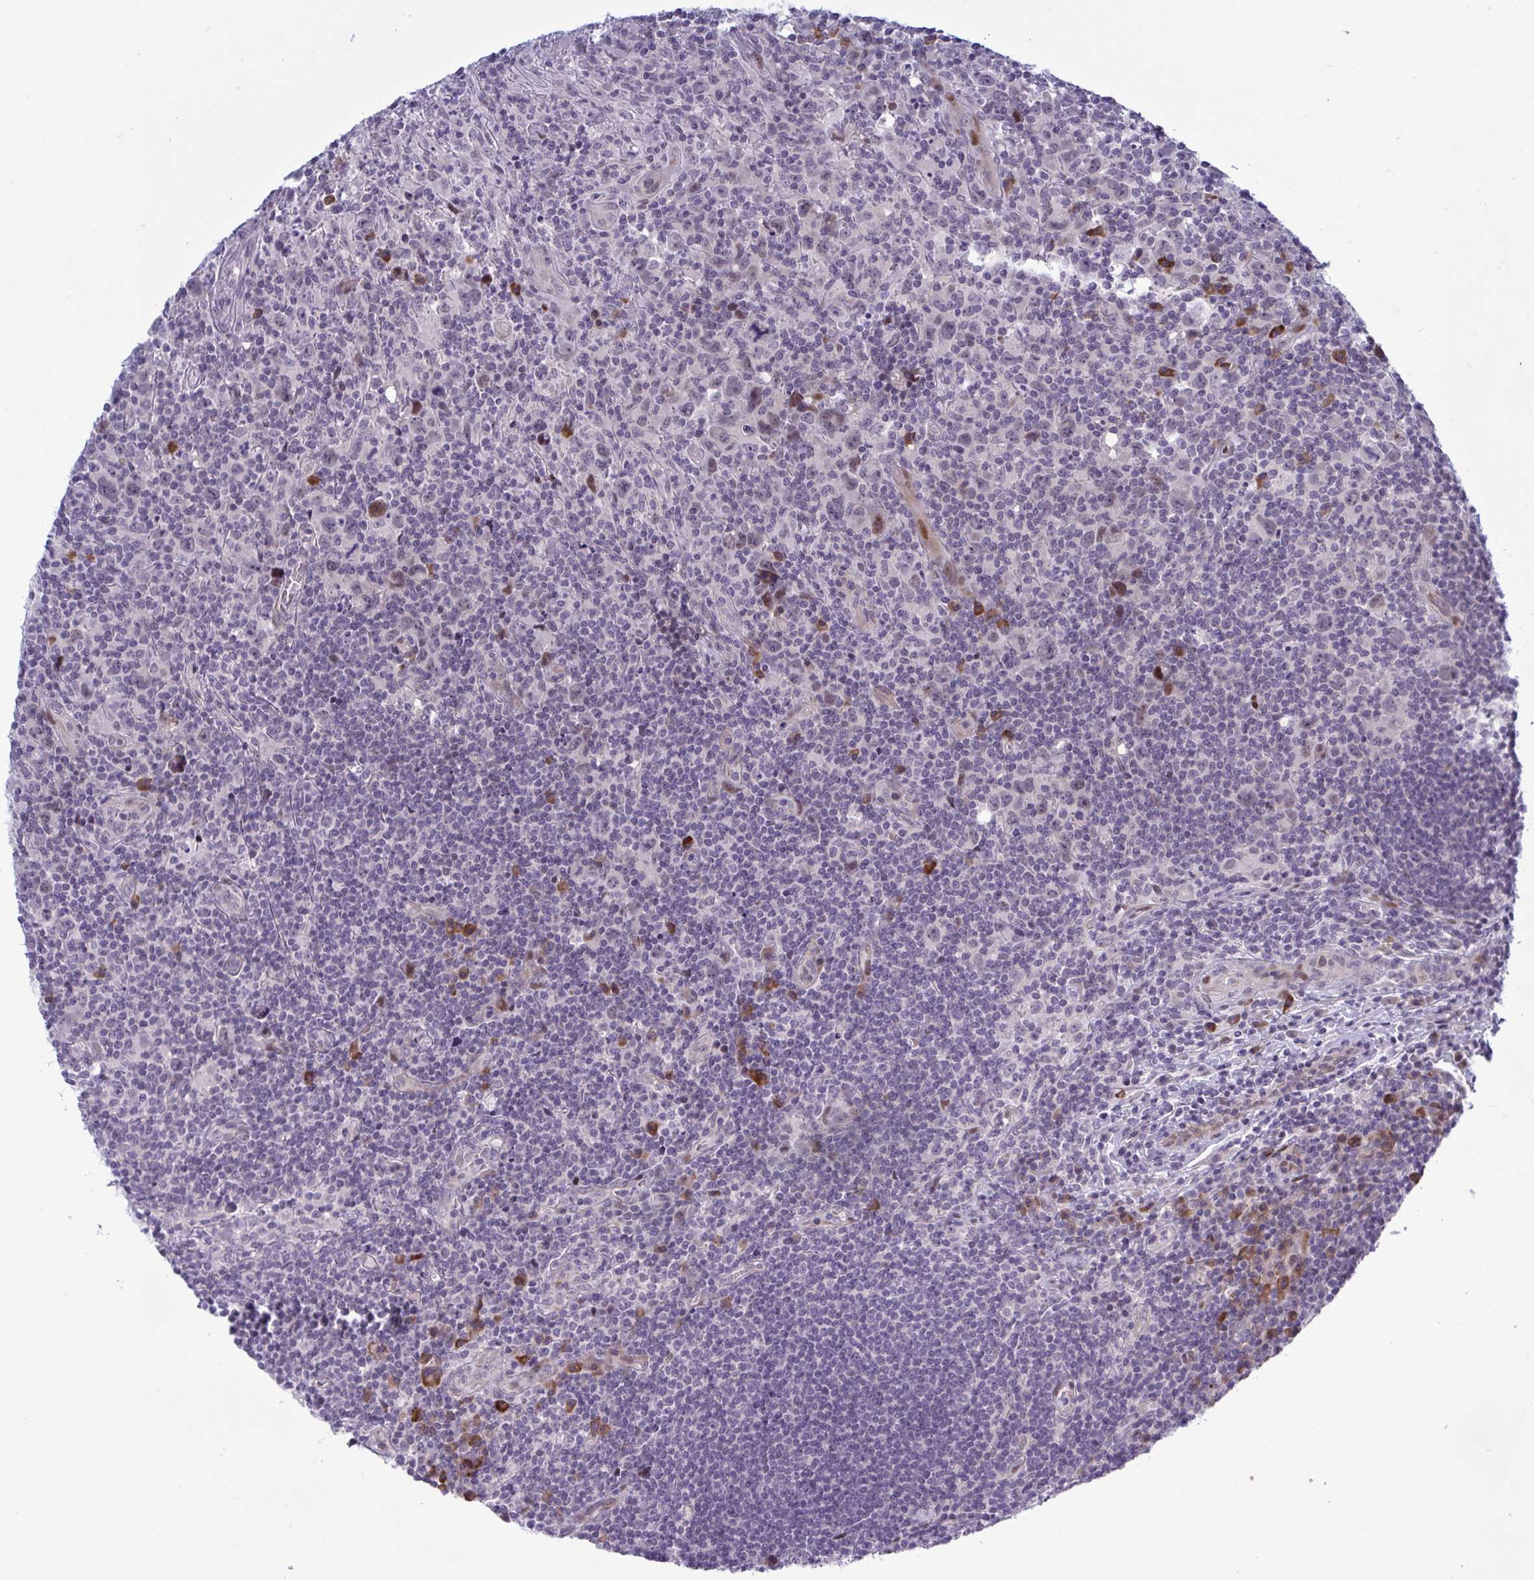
{"staining": {"intensity": "moderate", "quantity": "<25%", "location": "nuclear"}, "tissue": "lymphoma", "cell_type": "Tumor cells", "image_type": "cancer", "snomed": [{"axis": "morphology", "description": "Hodgkin's disease, NOS"}, {"axis": "topography", "description": "Lymph node"}], "caption": "Hodgkin's disease stained with IHC exhibits moderate nuclear expression in about <25% of tumor cells. (IHC, brightfield microscopy, high magnification).", "gene": "TAB1", "patient": {"sex": "female", "age": 18}}